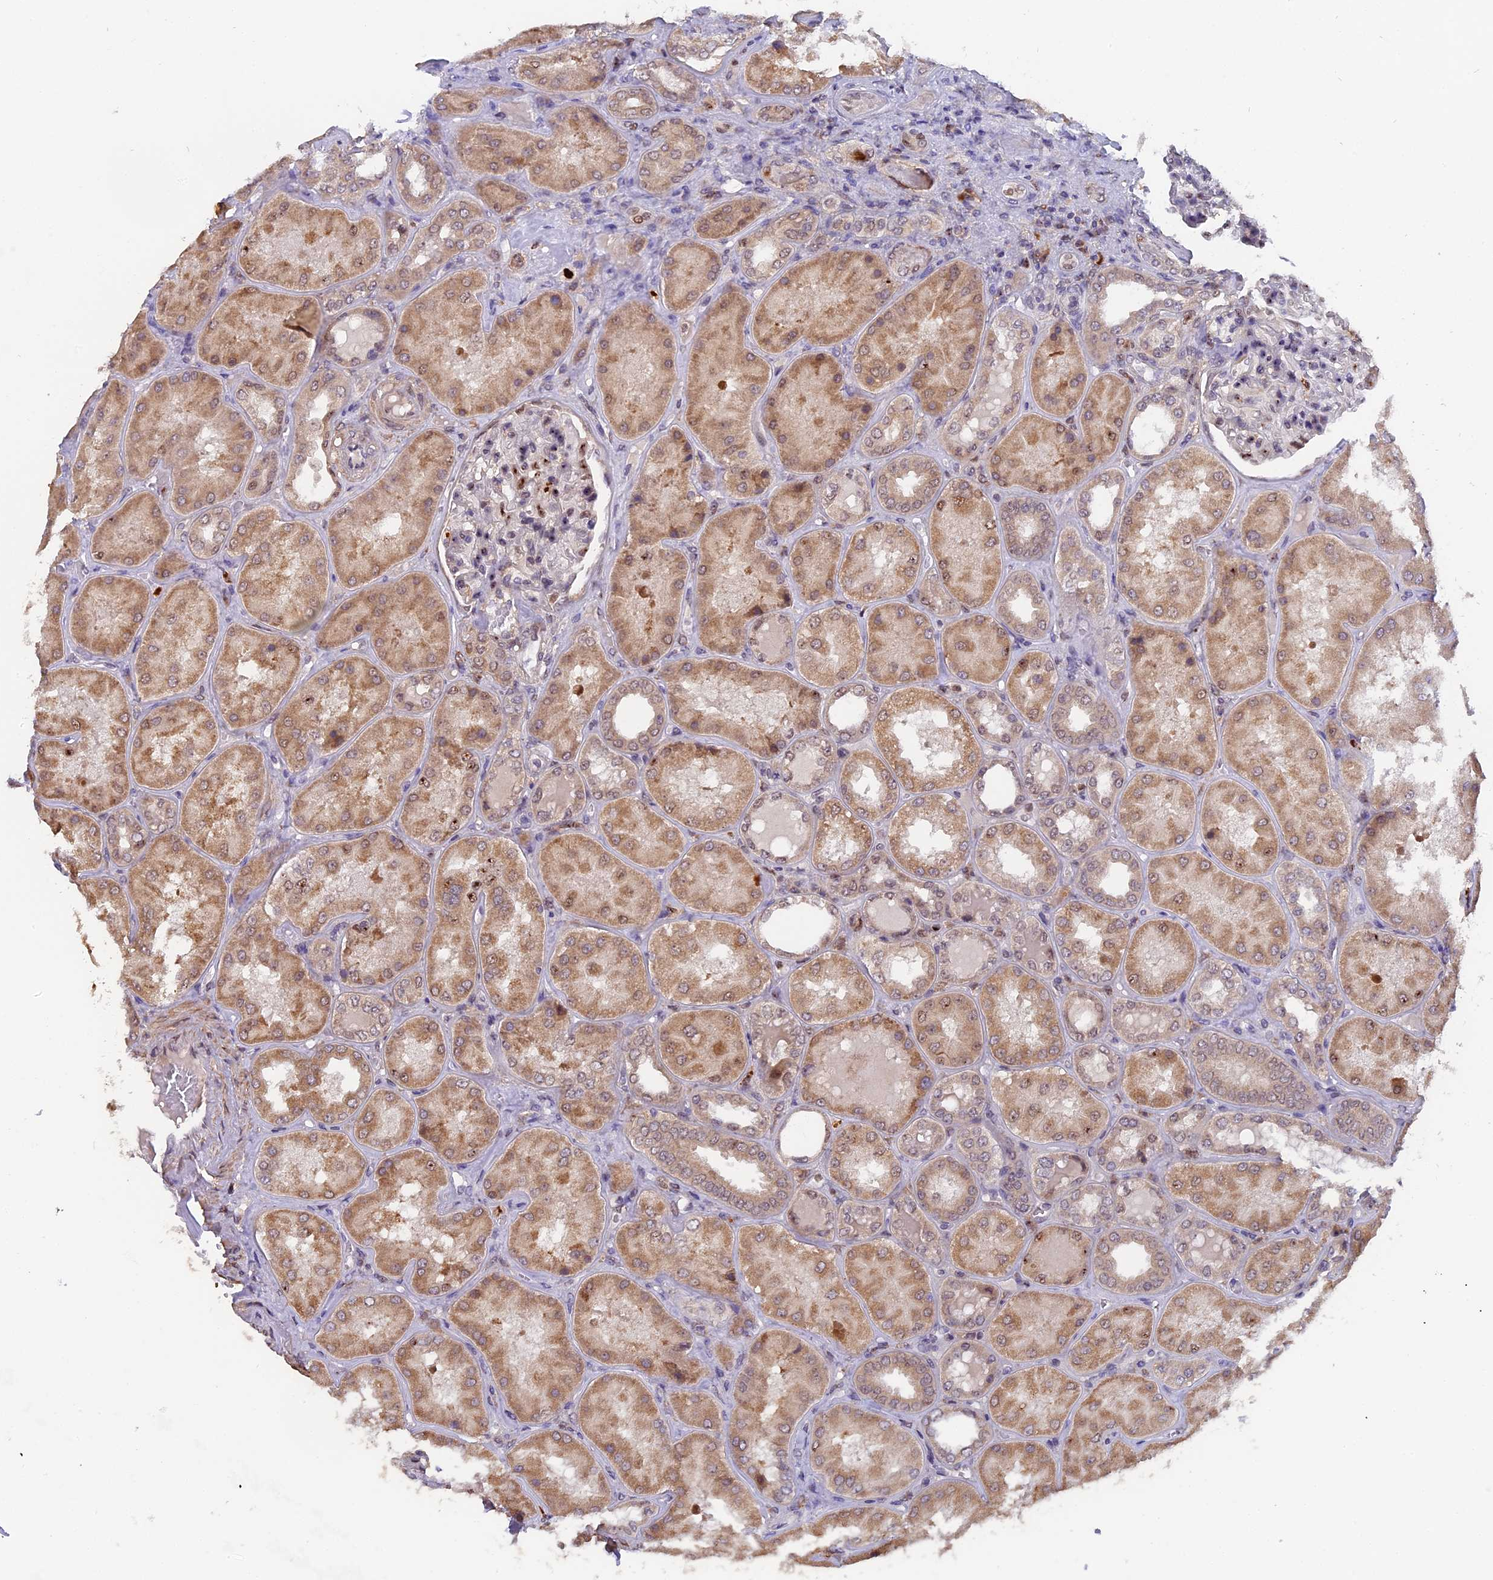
{"staining": {"intensity": "moderate", "quantity": "25%-75%", "location": "cytoplasmic/membranous,nuclear"}, "tissue": "kidney", "cell_type": "Cells in glomeruli", "image_type": "normal", "snomed": [{"axis": "morphology", "description": "Normal tissue, NOS"}, {"axis": "topography", "description": "Kidney"}], "caption": "The histopathology image demonstrates immunohistochemical staining of benign kidney. There is moderate cytoplasmic/membranous,nuclear staining is appreciated in about 25%-75% of cells in glomeruli.", "gene": "FAM118B", "patient": {"sex": "female", "age": 56}}